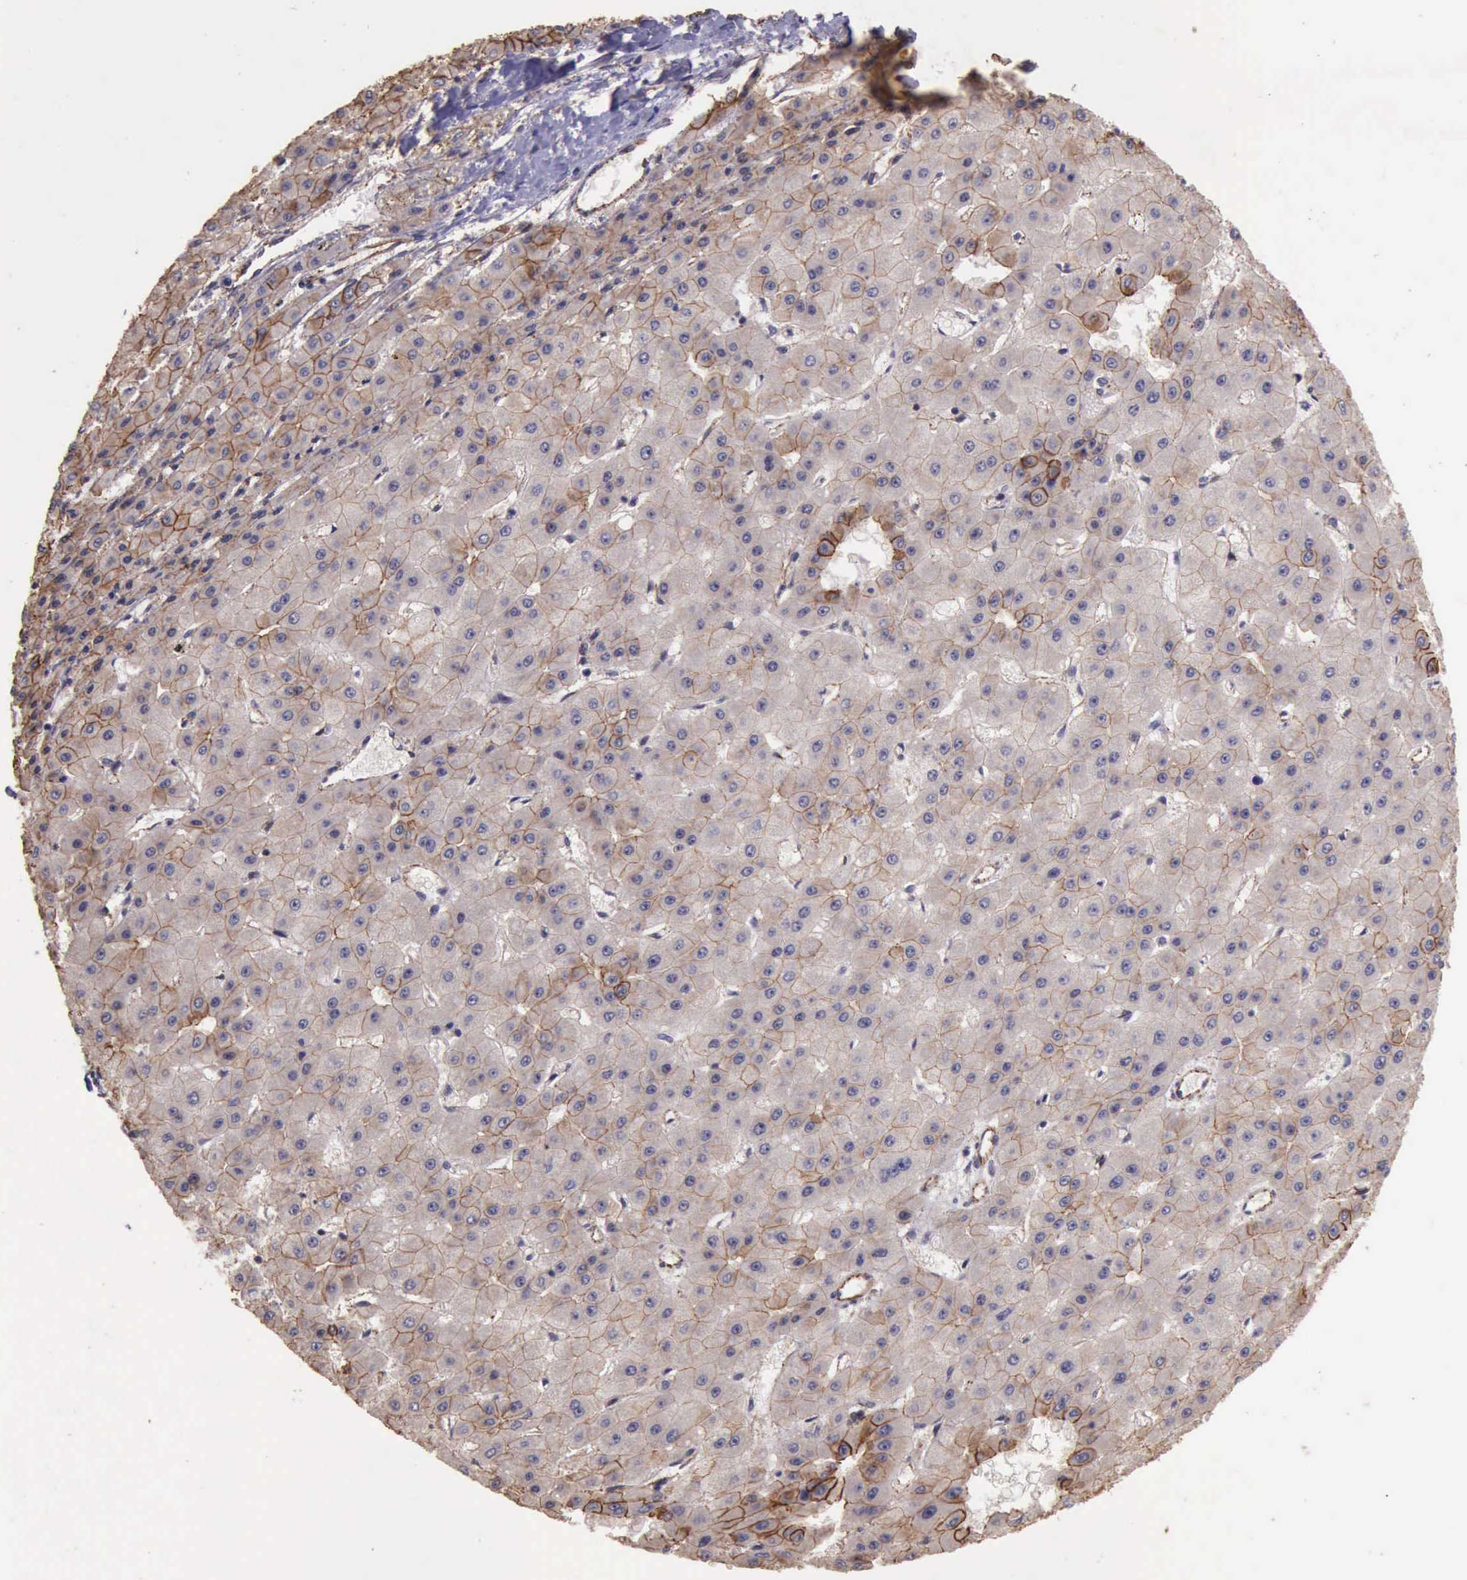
{"staining": {"intensity": "weak", "quantity": ">75%", "location": "cytoplasmic/membranous"}, "tissue": "liver cancer", "cell_type": "Tumor cells", "image_type": "cancer", "snomed": [{"axis": "morphology", "description": "Carcinoma, Hepatocellular, NOS"}, {"axis": "topography", "description": "Liver"}], "caption": "A high-resolution micrograph shows IHC staining of hepatocellular carcinoma (liver), which displays weak cytoplasmic/membranous positivity in about >75% of tumor cells. (DAB IHC with brightfield microscopy, high magnification).", "gene": "CTNNB1", "patient": {"sex": "female", "age": 52}}